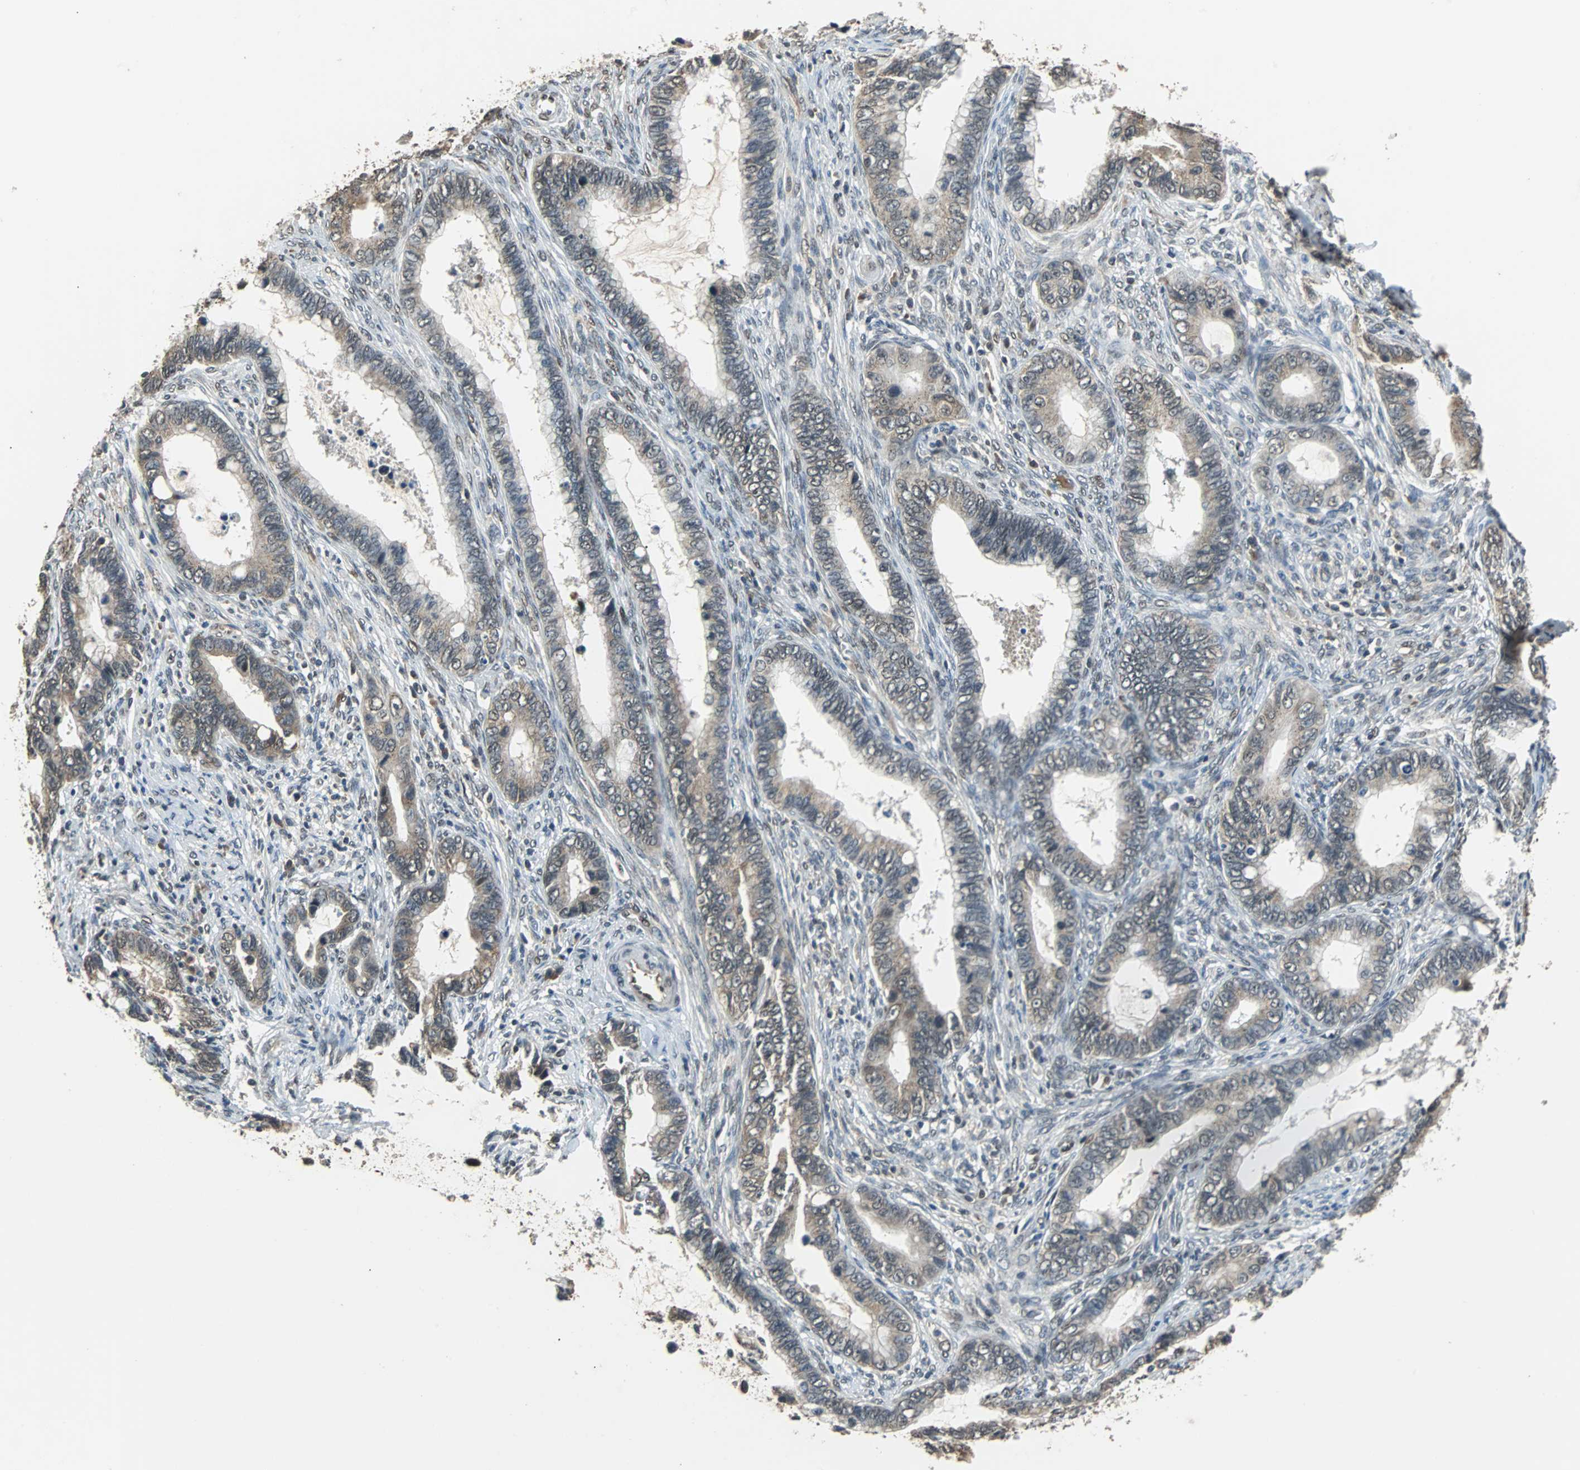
{"staining": {"intensity": "weak", "quantity": ">75%", "location": "cytoplasmic/membranous"}, "tissue": "cervical cancer", "cell_type": "Tumor cells", "image_type": "cancer", "snomed": [{"axis": "morphology", "description": "Adenocarcinoma, NOS"}, {"axis": "topography", "description": "Cervix"}], "caption": "Weak cytoplasmic/membranous protein expression is identified in about >75% of tumor cells in cervical cancer.", "gene": "PHC1", "patient": {"sex": "female", "age": 44}}